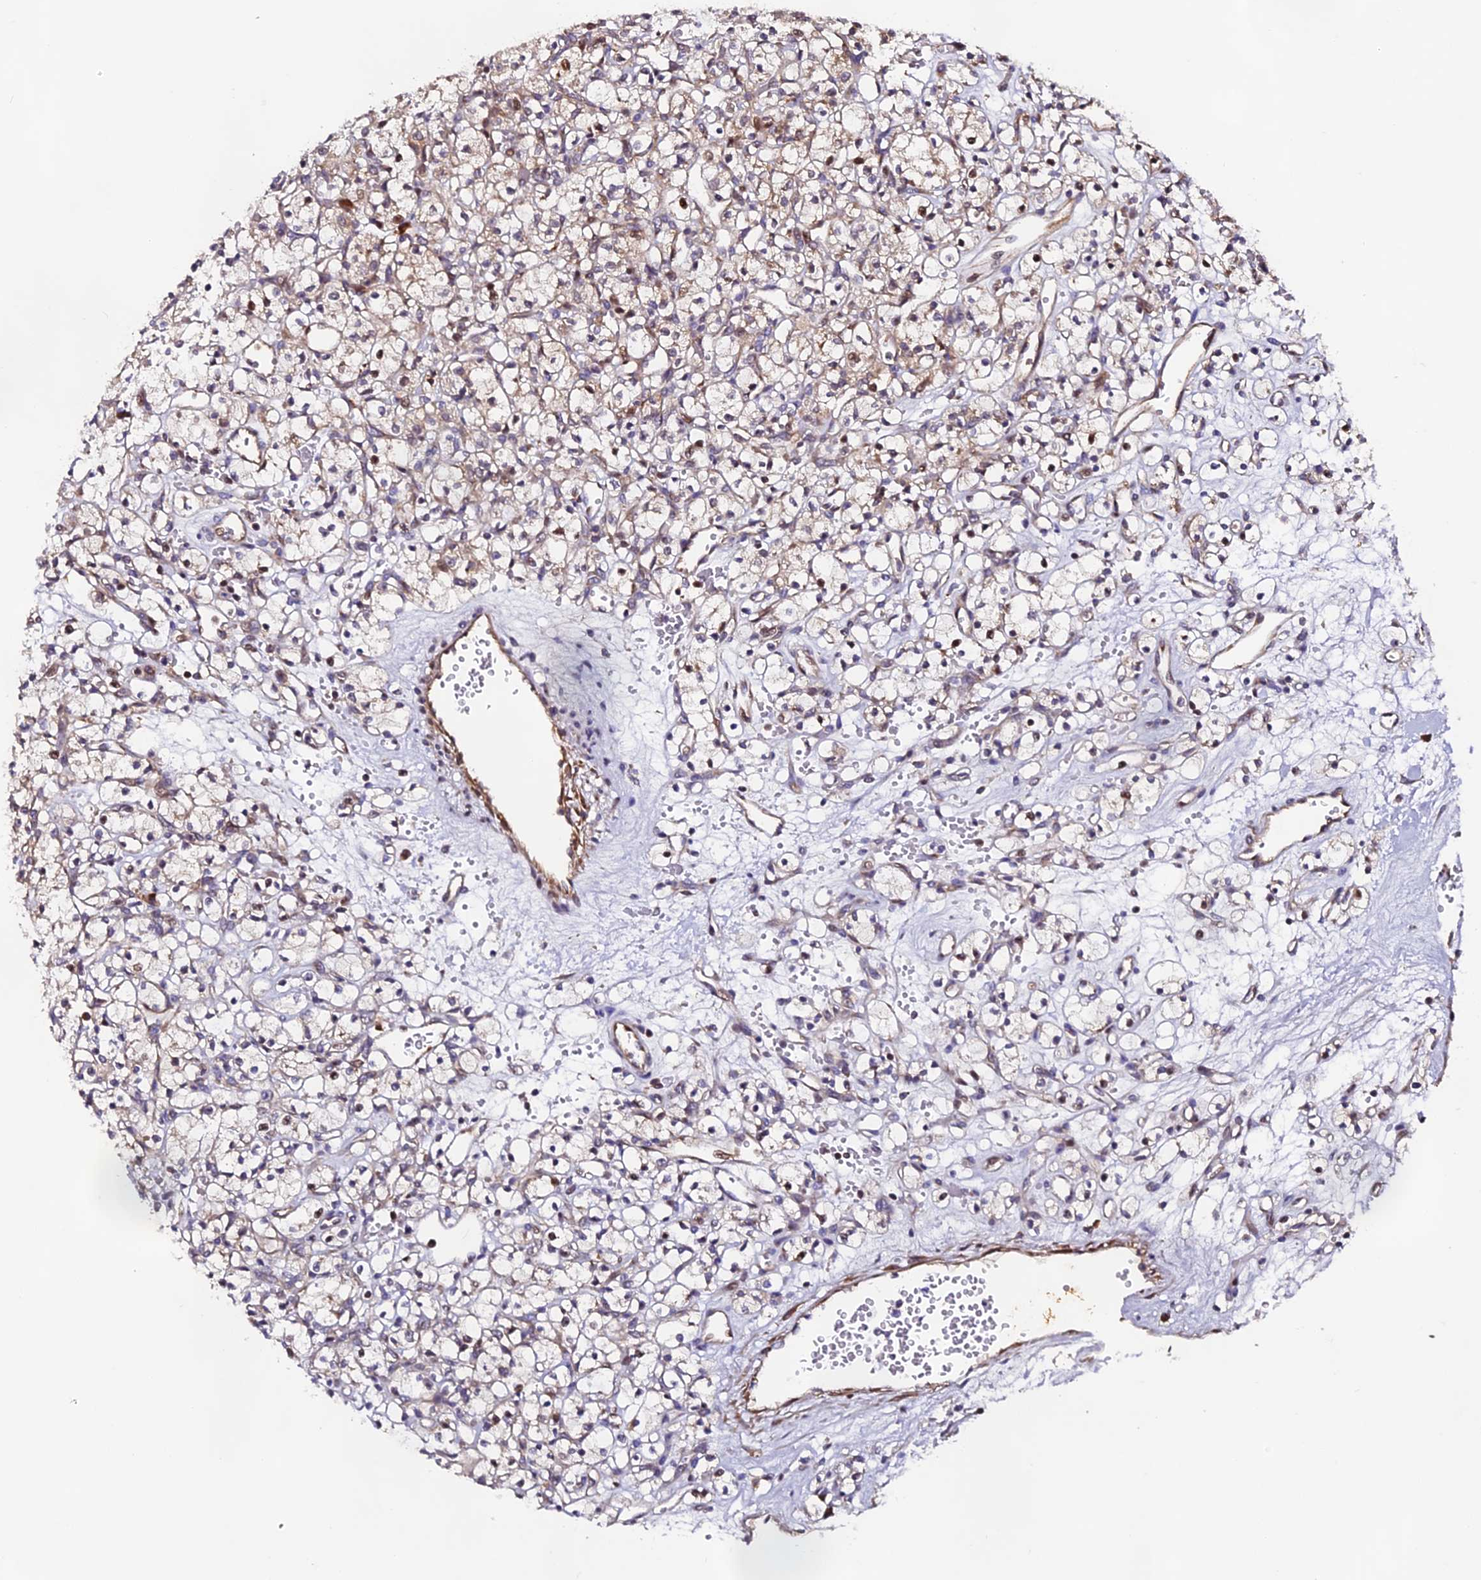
{"staining": {"intensity": "moderate", "quantity": "<25%", "location": "nuclear"}, "tissue": "renal cancer", "cell_type": "Tumor cells", "image_type": "cancer", "snomed": [{"axis": "morphology", "description": "Adenocarcinoma, NOS"}, {"axis": "topography", "description": "Kidney"}], "caption": "Protein staining of renal adenocarcinoma tissue demonstrates moderate nuclear expression in about <25% of tumor cells.", "gene": "RAB28", "patient": {"sex": "female", "age": 59}}